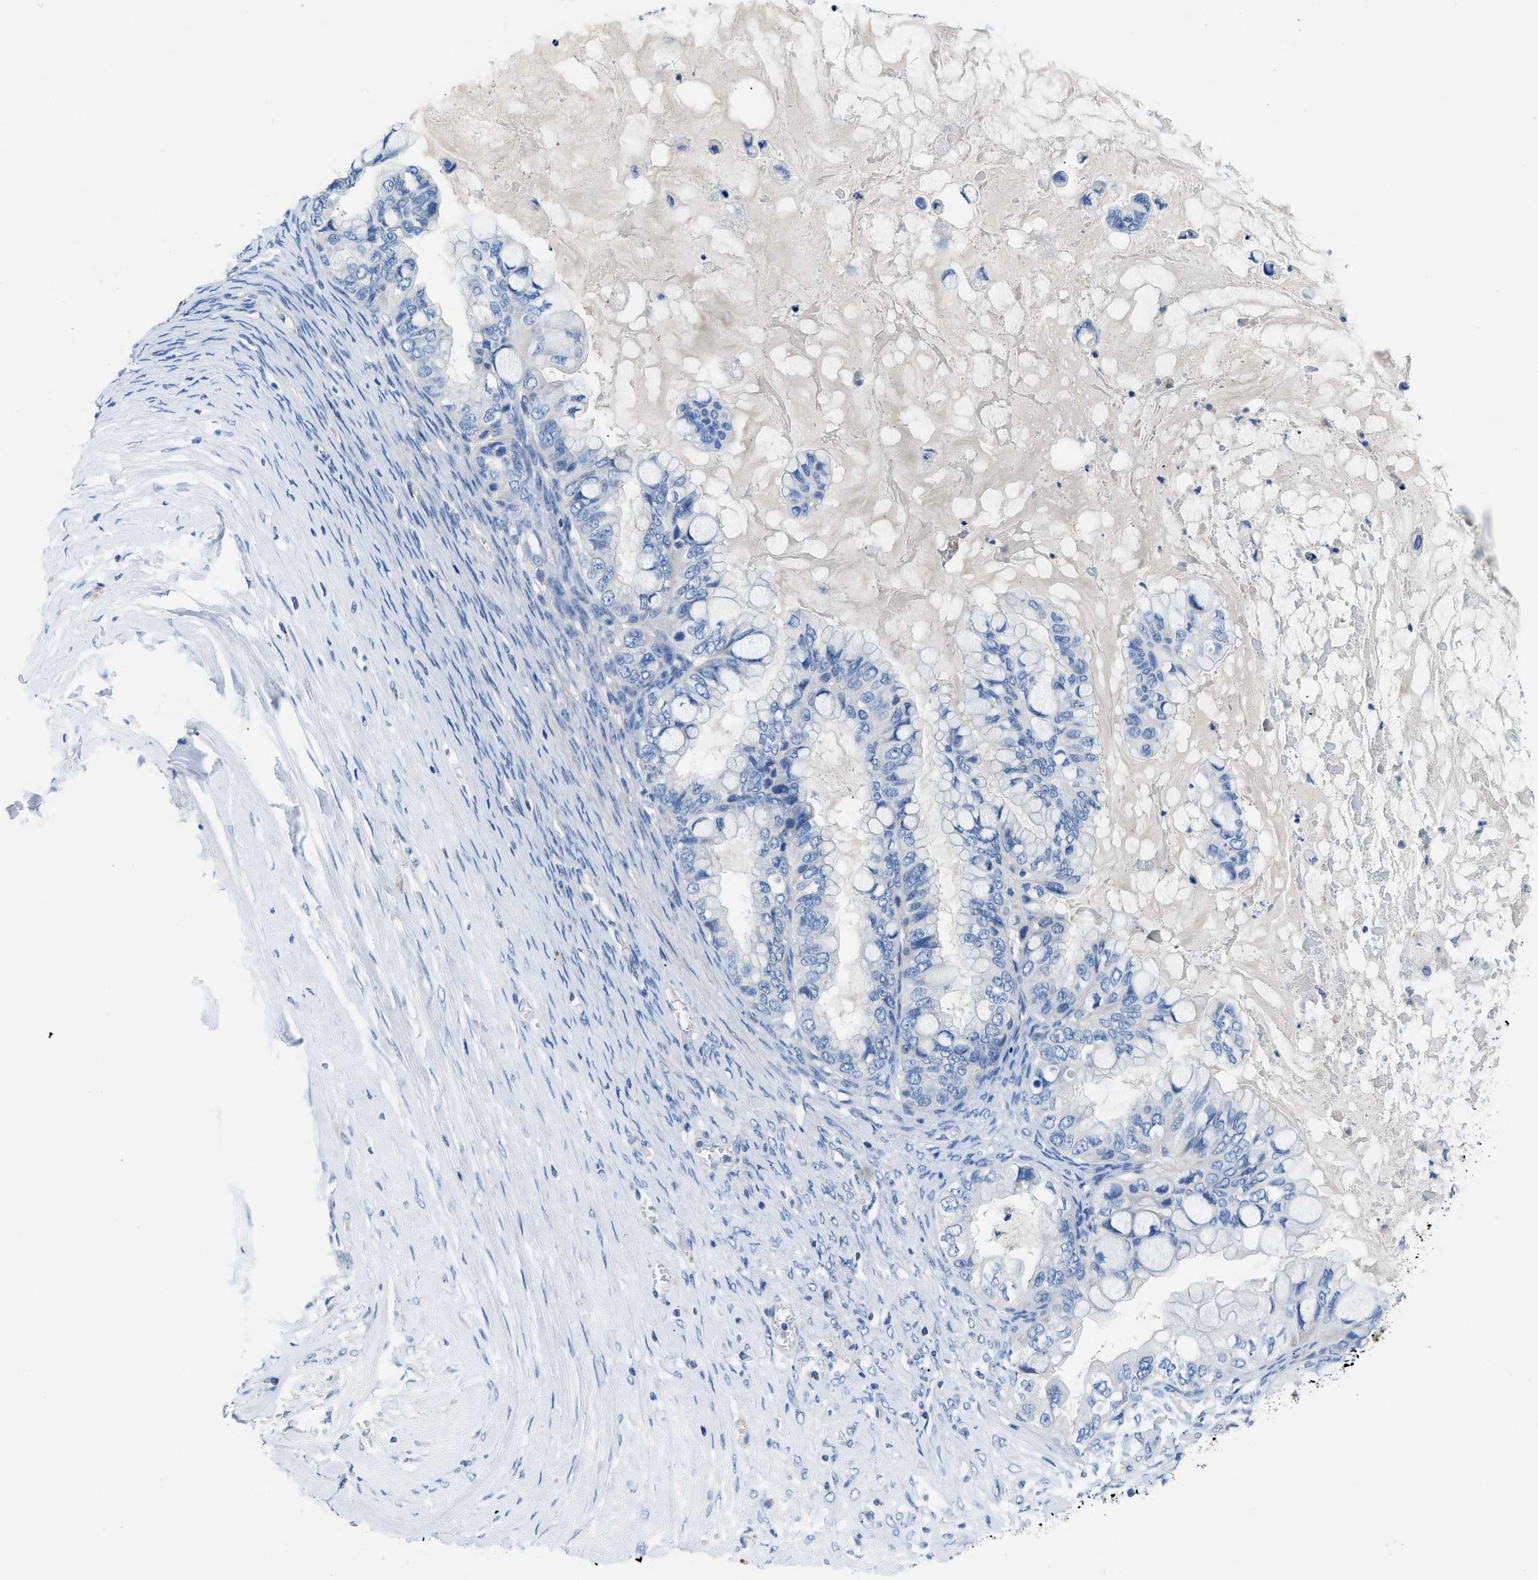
{"staining": {"intensity": "negative", "quantity": "none", "location": "none"}, "tissue": "ovarian cancer", "cell_type": "Tumor cells", "image_type": "cancer", "snomed": [{"axis": "morphology", "description": "Cystadenocarcinoma, mucinous, NOS"}, {"axis": "topography", "description": "Ovary"}], "caption": "Immunohistochemistry (IHC) histopathology image of ovarian cancer (mucinous cystadenocarcinoma) stained for a protein (brown), which displays no expression in tumor cells.", "gene": "SLC10A6", "patient": {"sex": "female", "age": 80}}